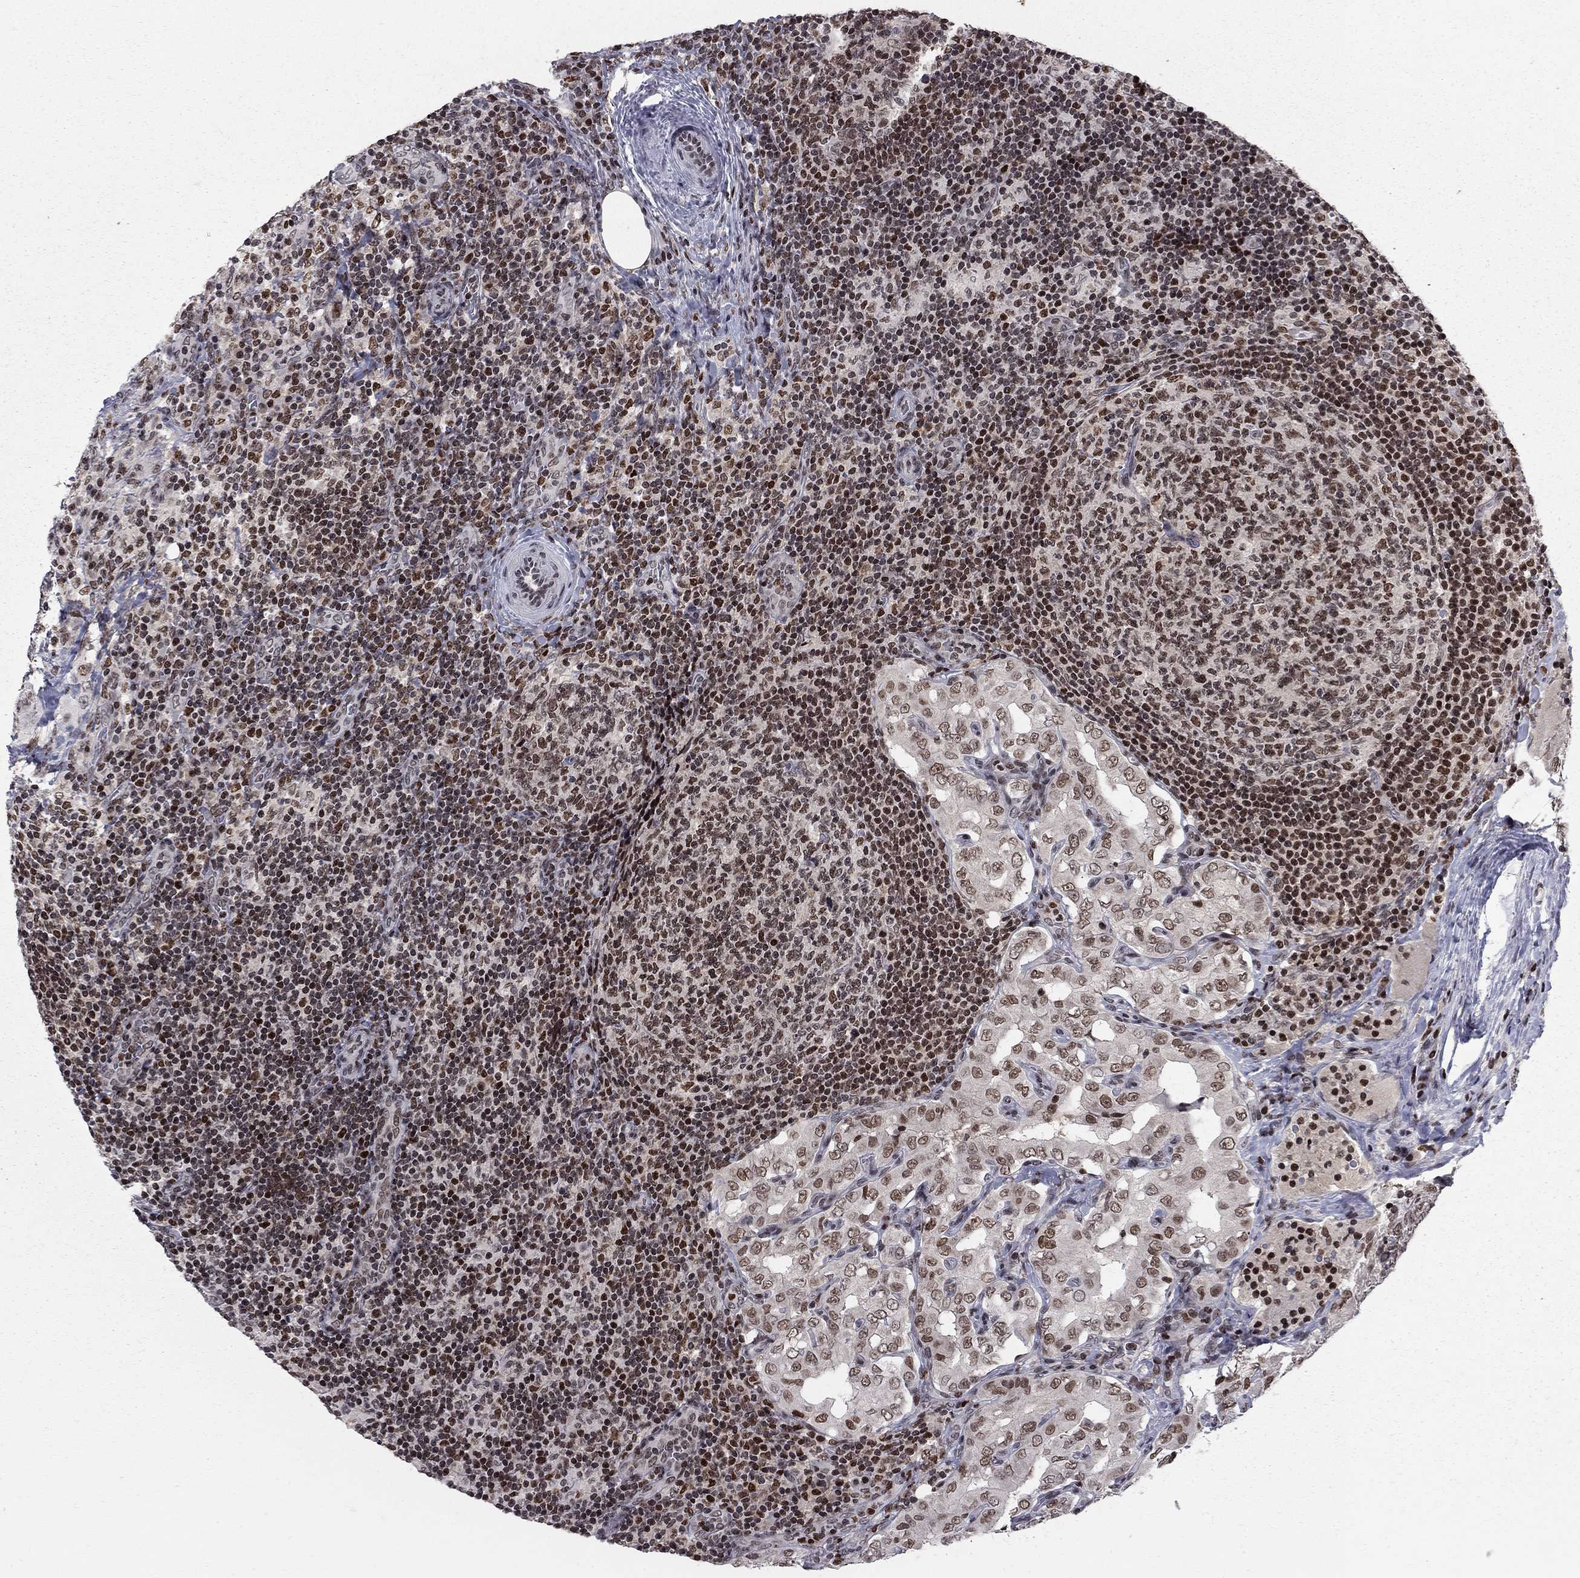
{"staining": {"intensity": "strong", "quantity": ">75%", "location": "nuclear"}, "tissue": "thyroid cancer", "cell_type": "Tumor cells", "image_type": "cancer", "snomed": [{"axis": "morphology", "description": "Papillary adenocarcinoma, NOS"}, {"axis": "topography", "description": "Thyroid gland"}], "caption": "This image exhibits IHC staining of human thyroid cancer, with high strong nuclear expression in about >75% of tumor cells.", "gene": "RNASEH2C", "patient": {"sex": "male", "age": 61}}